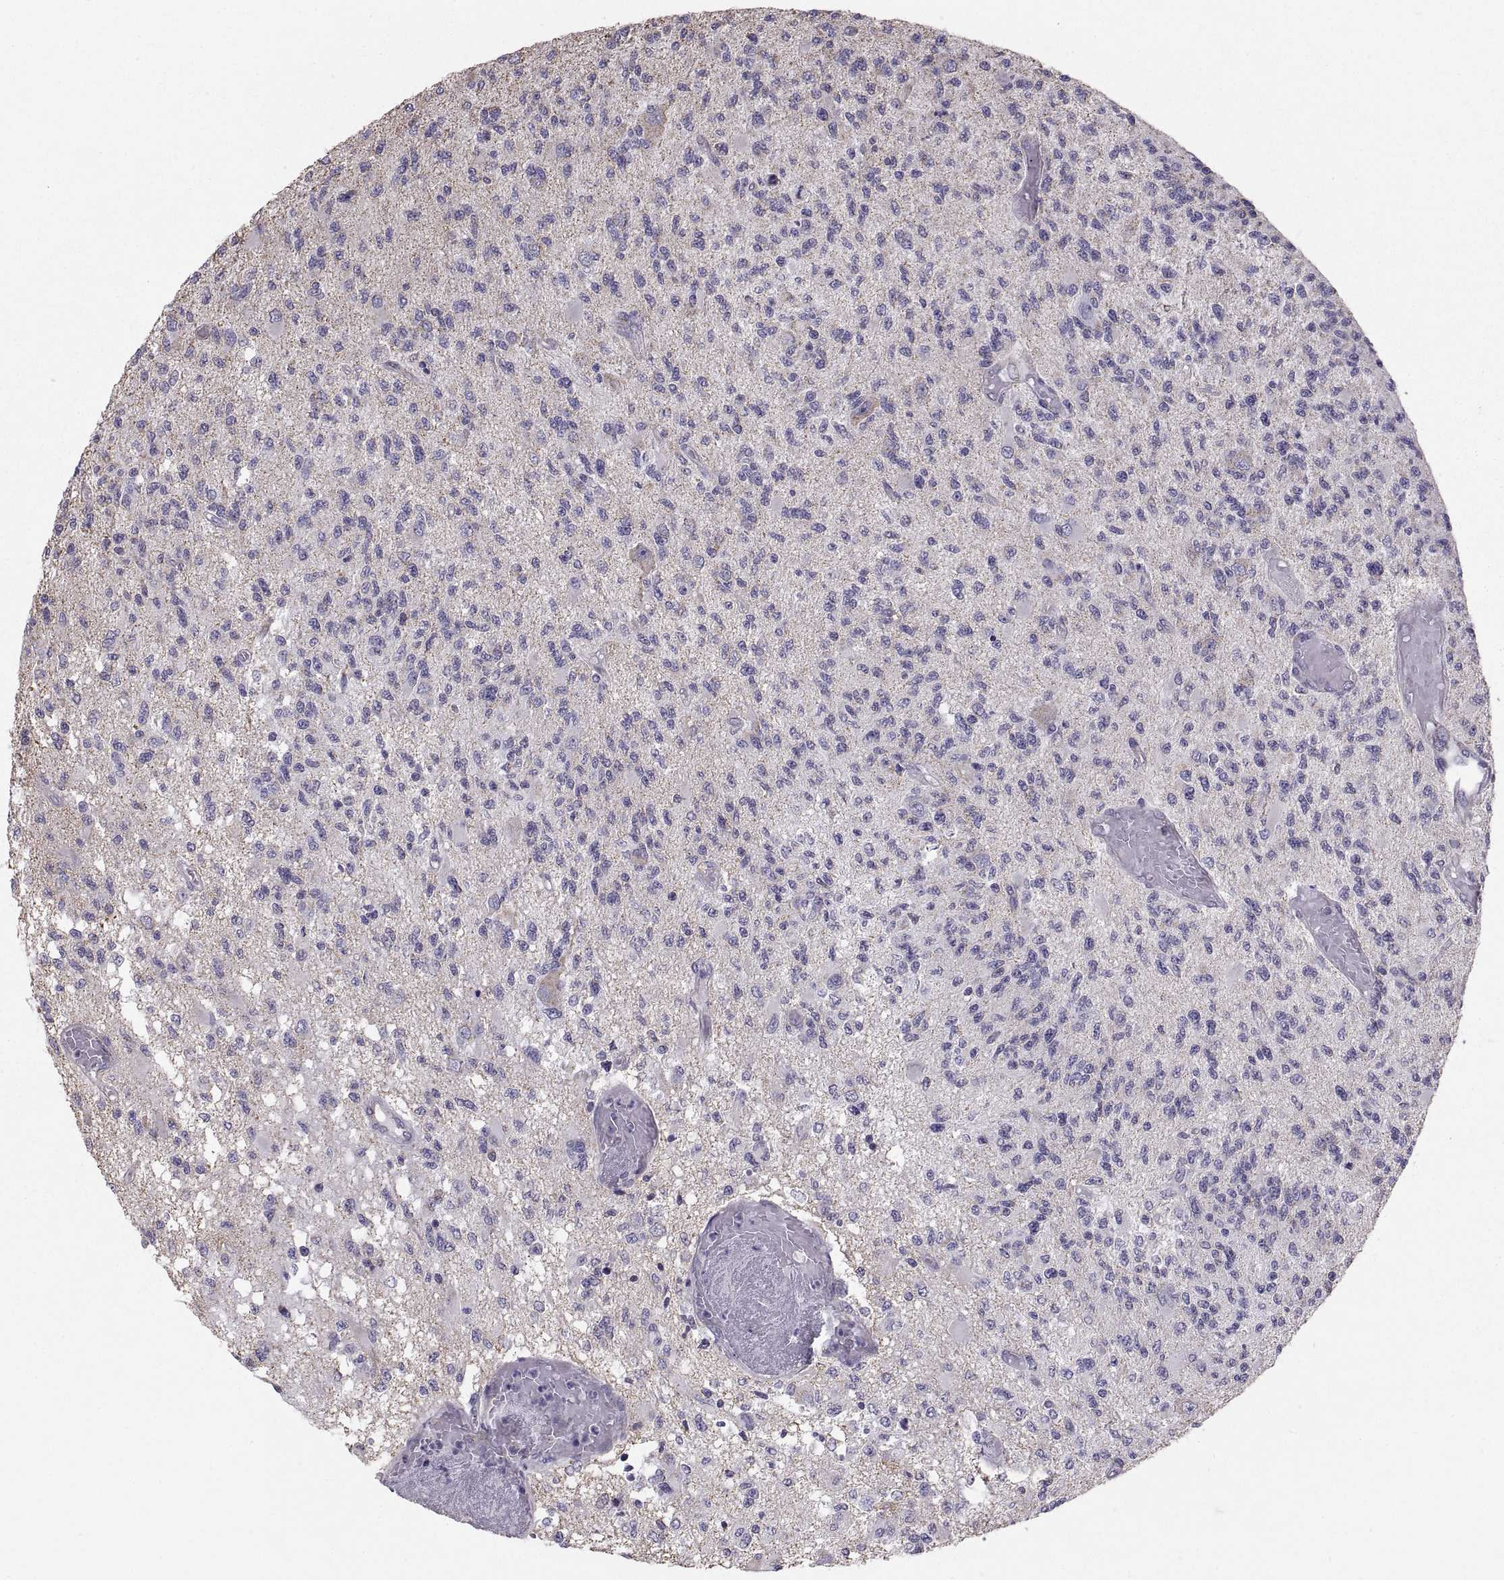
{"staining": {"intensity": "negative", "quantity": "none", "location": "none"}, "tissue": "glioma", "cell_type": "Tumor cells", "image_type": "cancer", "snomed": [{"axis": "morphology", "description": "Glioma, malignant, High grade"}, {"axis": "topography", "description": "Brain"}], "caption": "Immunohistochemical staining of glioma displays no significant positivity in tumor cells.", "gene": "STMND1", "patient": {"sex": "female", "age": 63}}